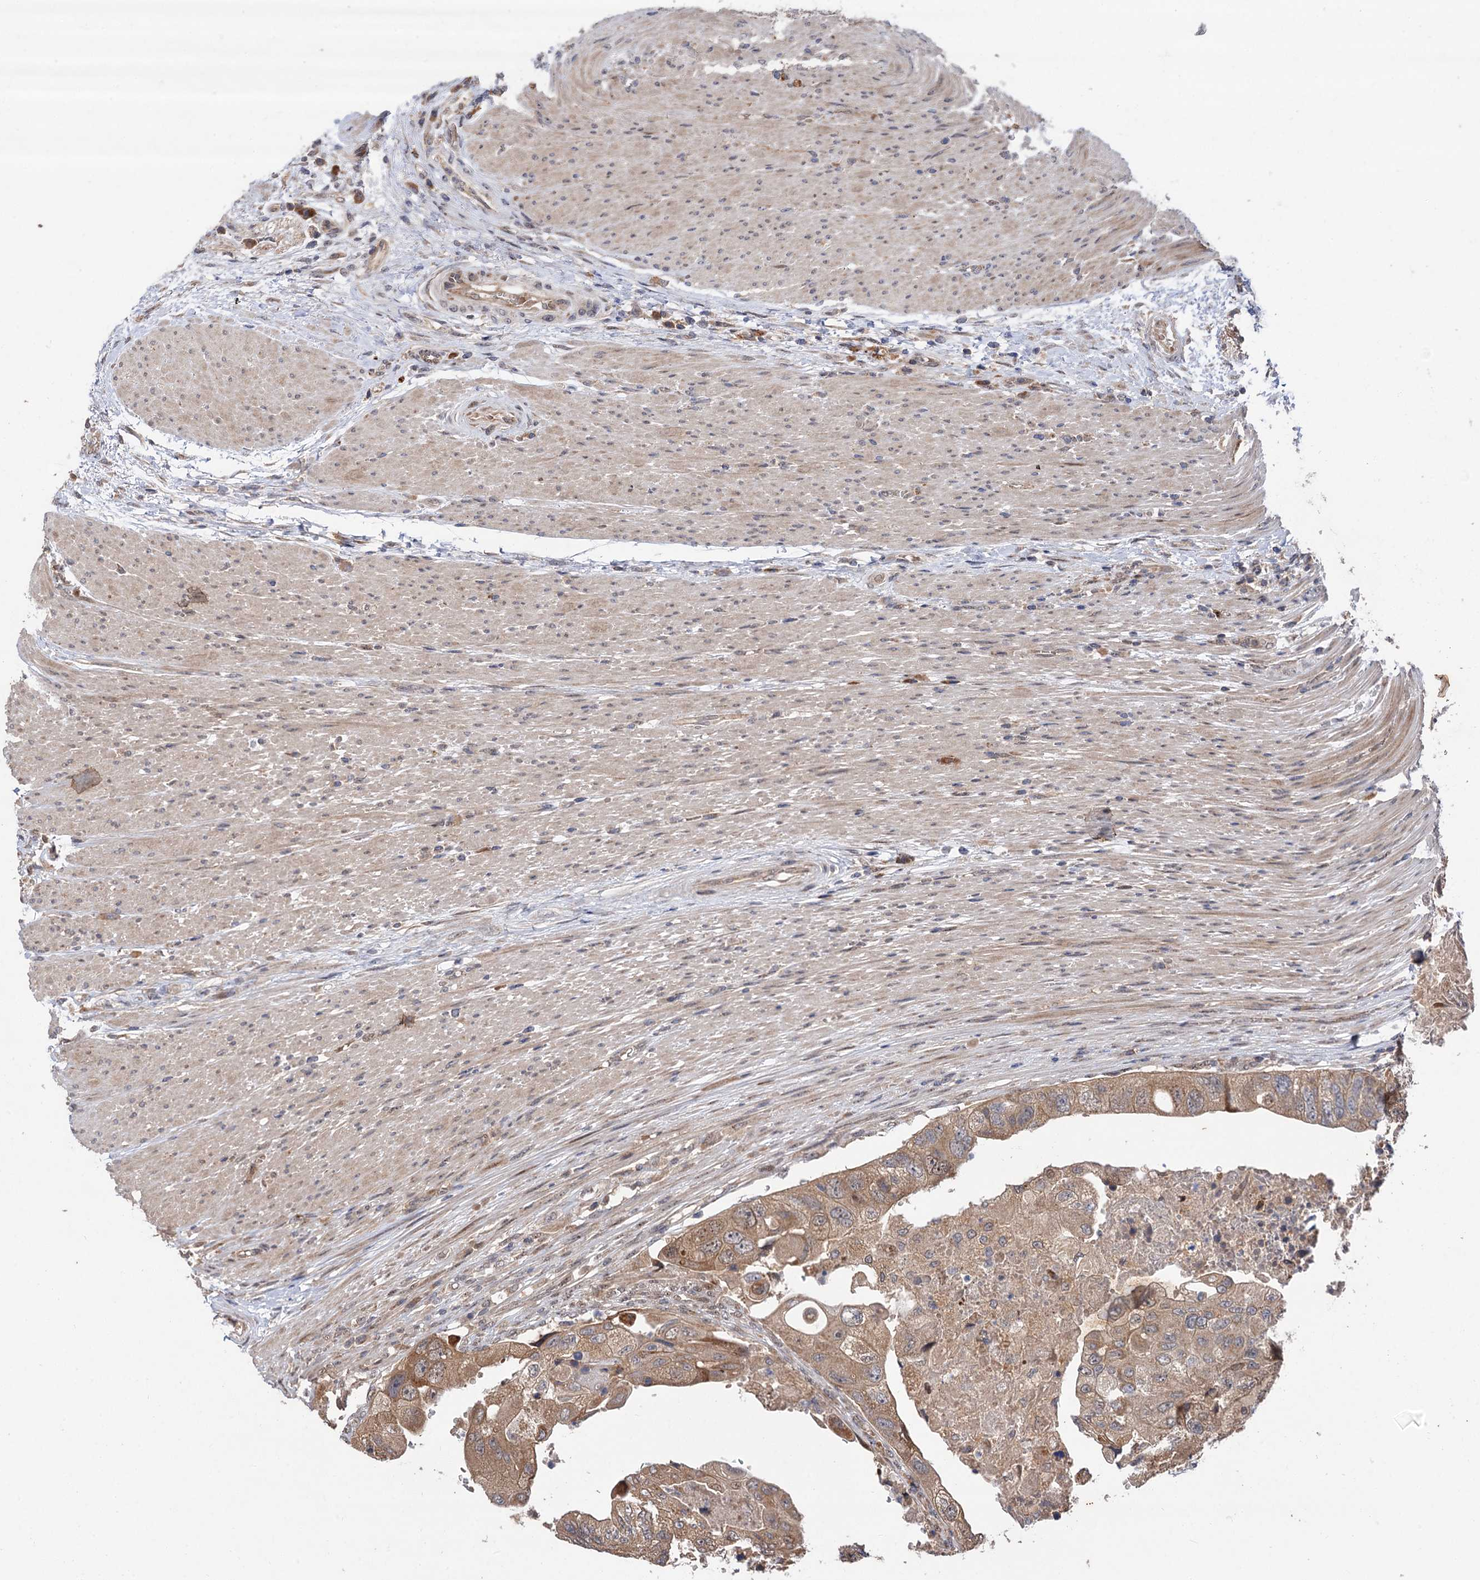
{"staining": {"intensity": "moderate", "quantity": ">75%", "location": "cytoplasmic/membranous"}, "tissue": "colorectal cancer", "cell_type": "Tumor cells", "image_type": "cancer", "snomed": [{"axis": "morphology", "description": "Adenocarcinoma, NOS"}, {"axis": "topography", "description": "Rectum"}], "caption": "Protein staining displays moderate cytoplasmic/membranous expression in about >75% of tumor cells in colorectal cancer (adenocarcinoma).", "gene": "FBXW8", "patient": {"sex": "male", "age": 63}}